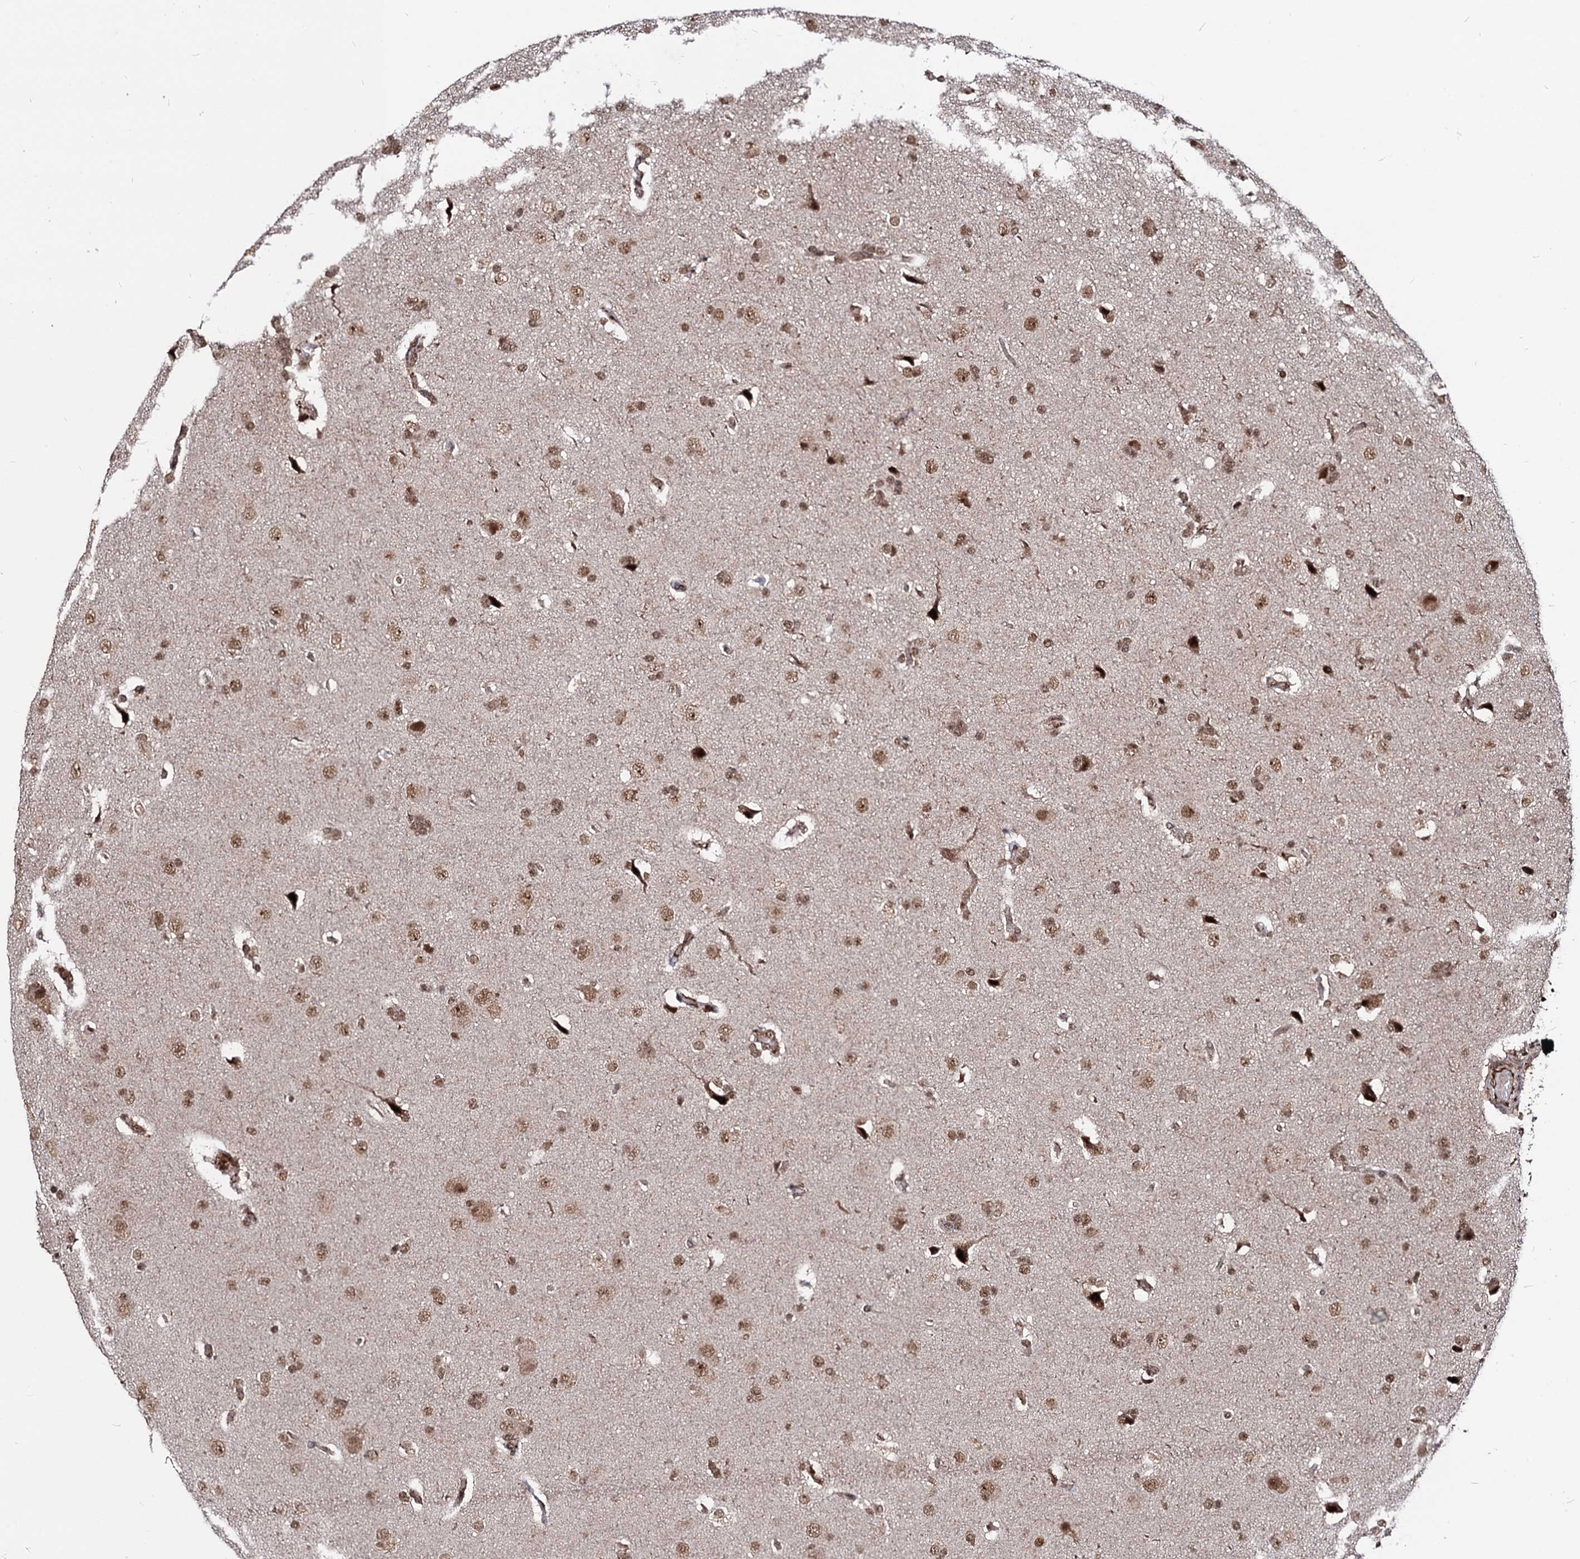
{"staining": {"intensity": "moderate", "quantity": ">75%", "location": "nuclear"}, "tissue": "glioma", "cell_type": "Tumor cells", "image_type": "cancer", "snomed": [{"axis": "morphology", "description": "Glioma, malignant, High grade"}, {"axis": "topography", "description": "Brain"}], "caption": "Immunohistochemistry of human glioma reveals medium levels of moderate nuclear expression in about >75% of tumor cells. (DAB IHC with brightfield microscopy, high magnification).", "gene": "SFSWAP", "patient": {"sex": "male", "age": 72}}